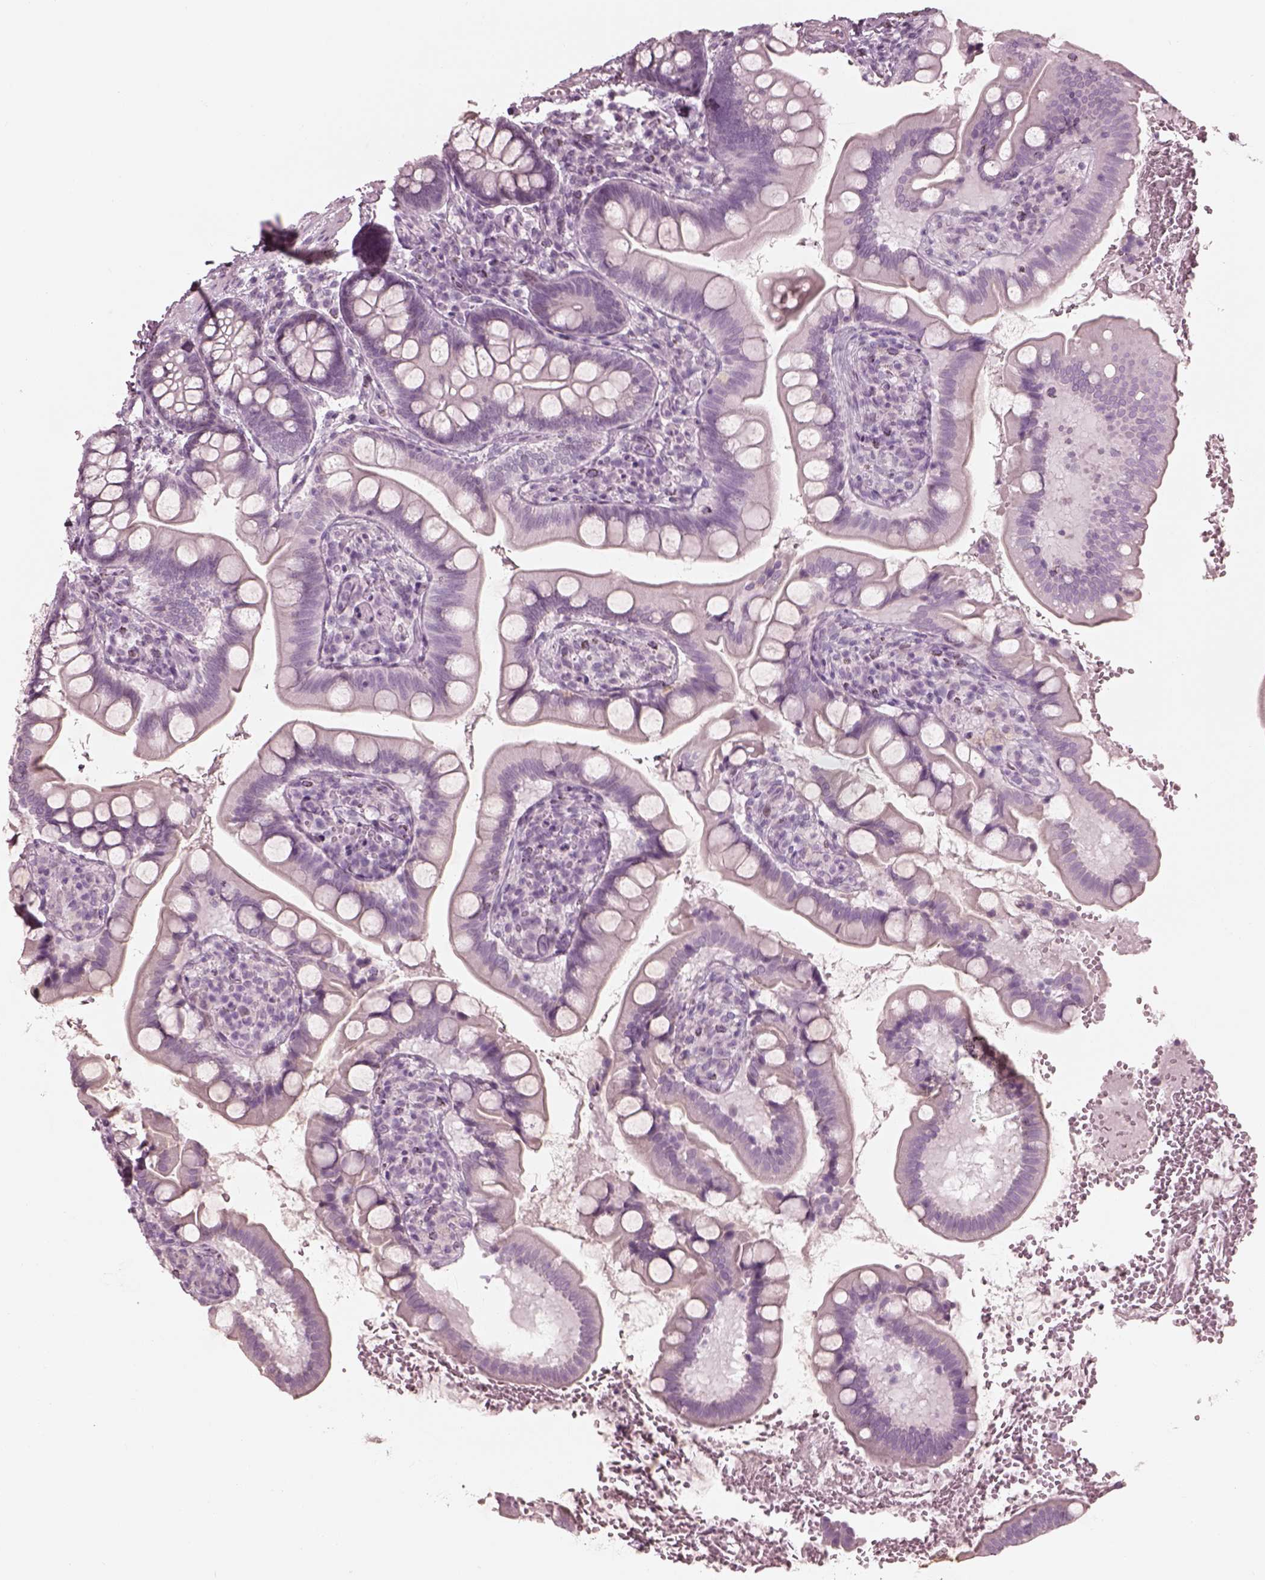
{"staining": {"intensity": "negative", "quantity": "none", "location": "none"}, "tissue": "small intestine", "cell_type": "Glandular cells", "image_type": "normal", "snomed": [{"axis": "morphology", "description": "Normal tissue, NOS"}, {"axis": "topography", "description": "Small intestine"}], "caption": "Protein analysis of benign small intestine displays no significant positivity in glandular cells.", "gene": "KRTAP24", "patient": {"sex": "female", "age": 56}}